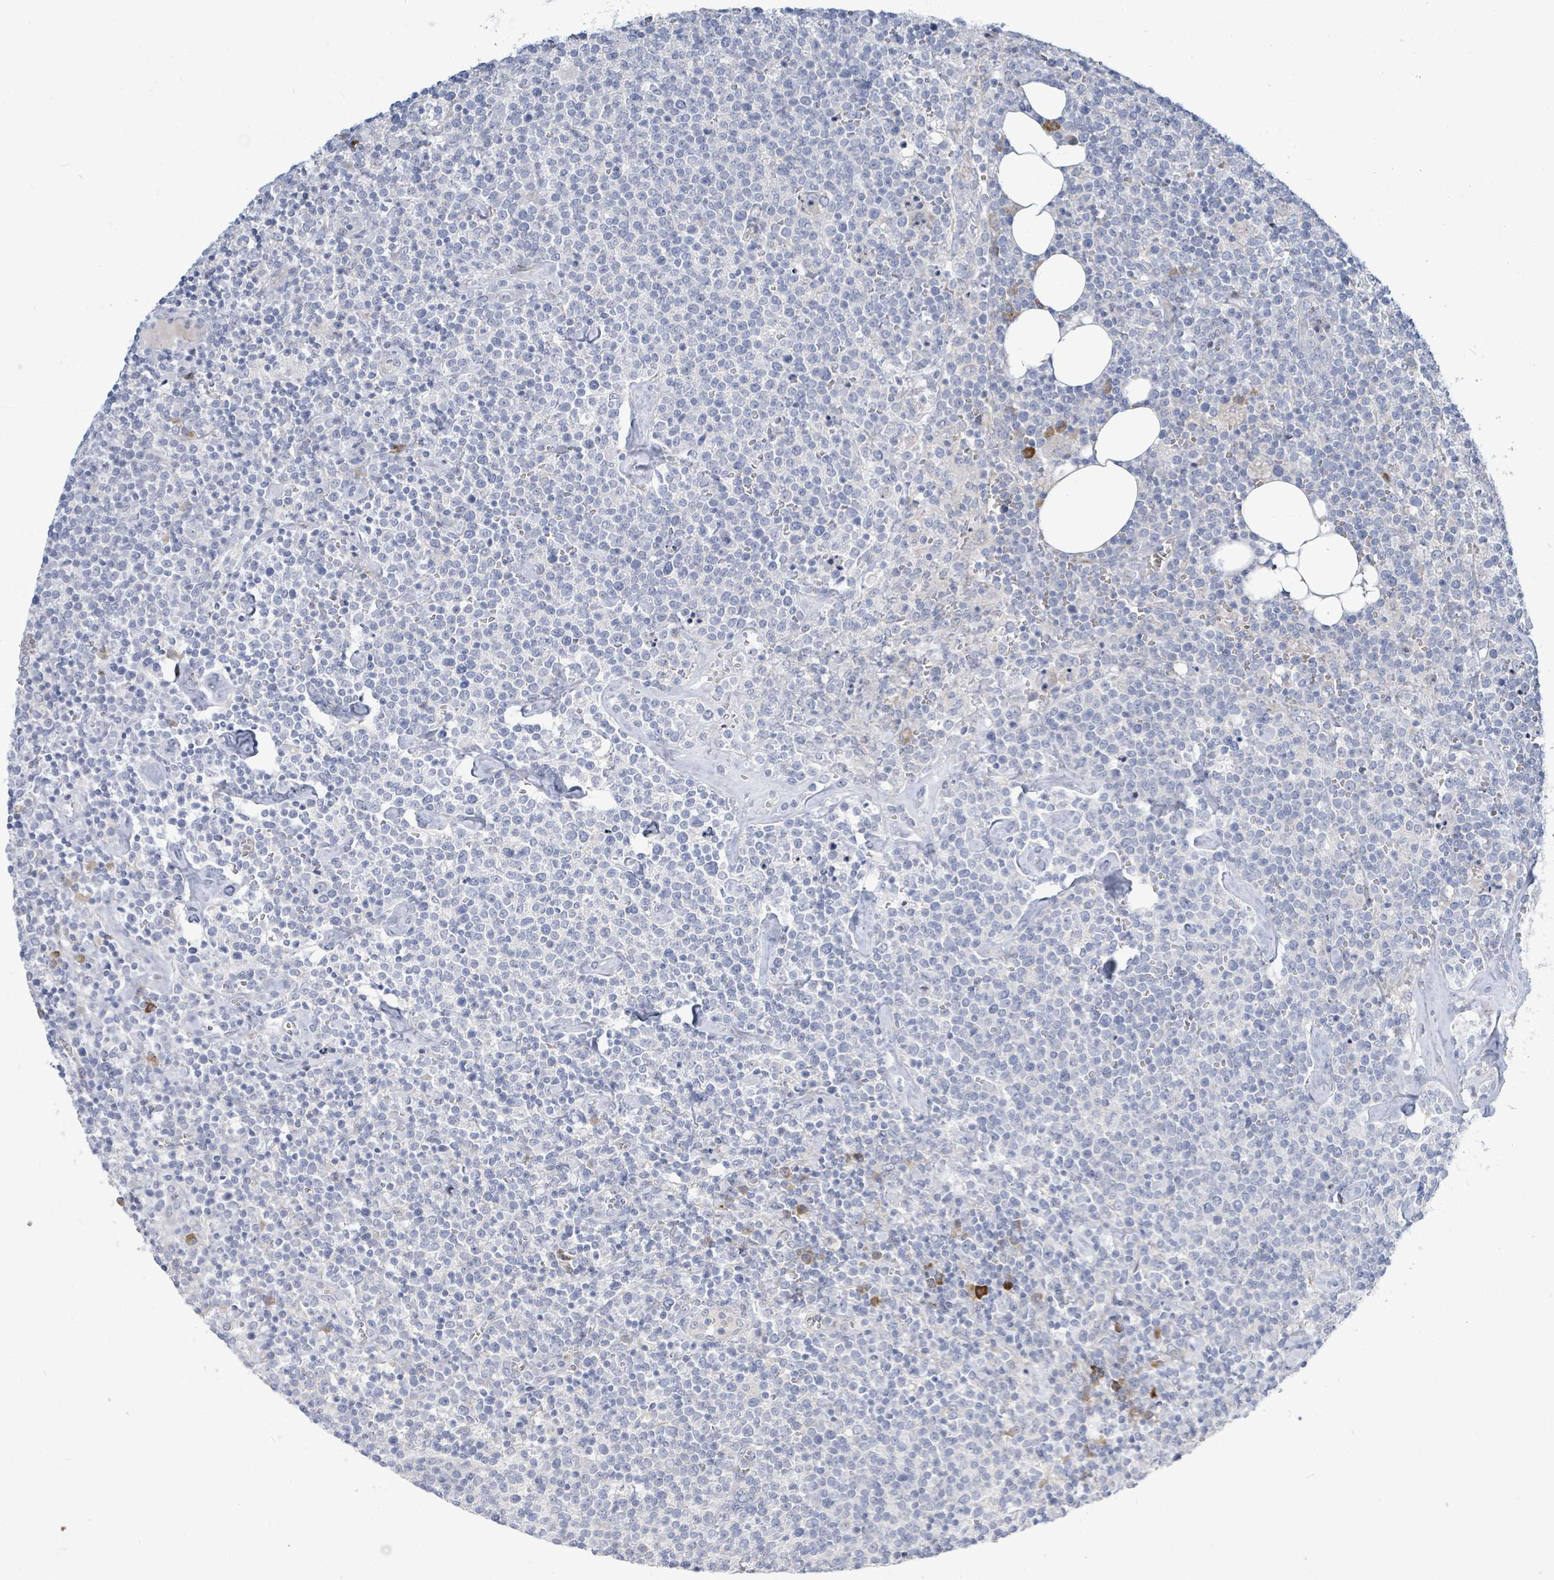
{"staining": {"intensity": "negative", "quantity": "none", "location": "none"}, "tissue": "lymphoma", "cell_type": "Tumor cells", "image_type": "cancer", "snomed": [{"axis": "morphology", "description": "Malignant lymphoma, non-Hodgkin's type, High grade"}, {"axis": "topography", "description": "Lymph node"}], "caption": "Lymphoma stained for a protein using immunohistochemistry (IHC) displays no staining tumor cells.", "gene": "SIRPB1", "patient": {"sex": "male", "age": 61}}